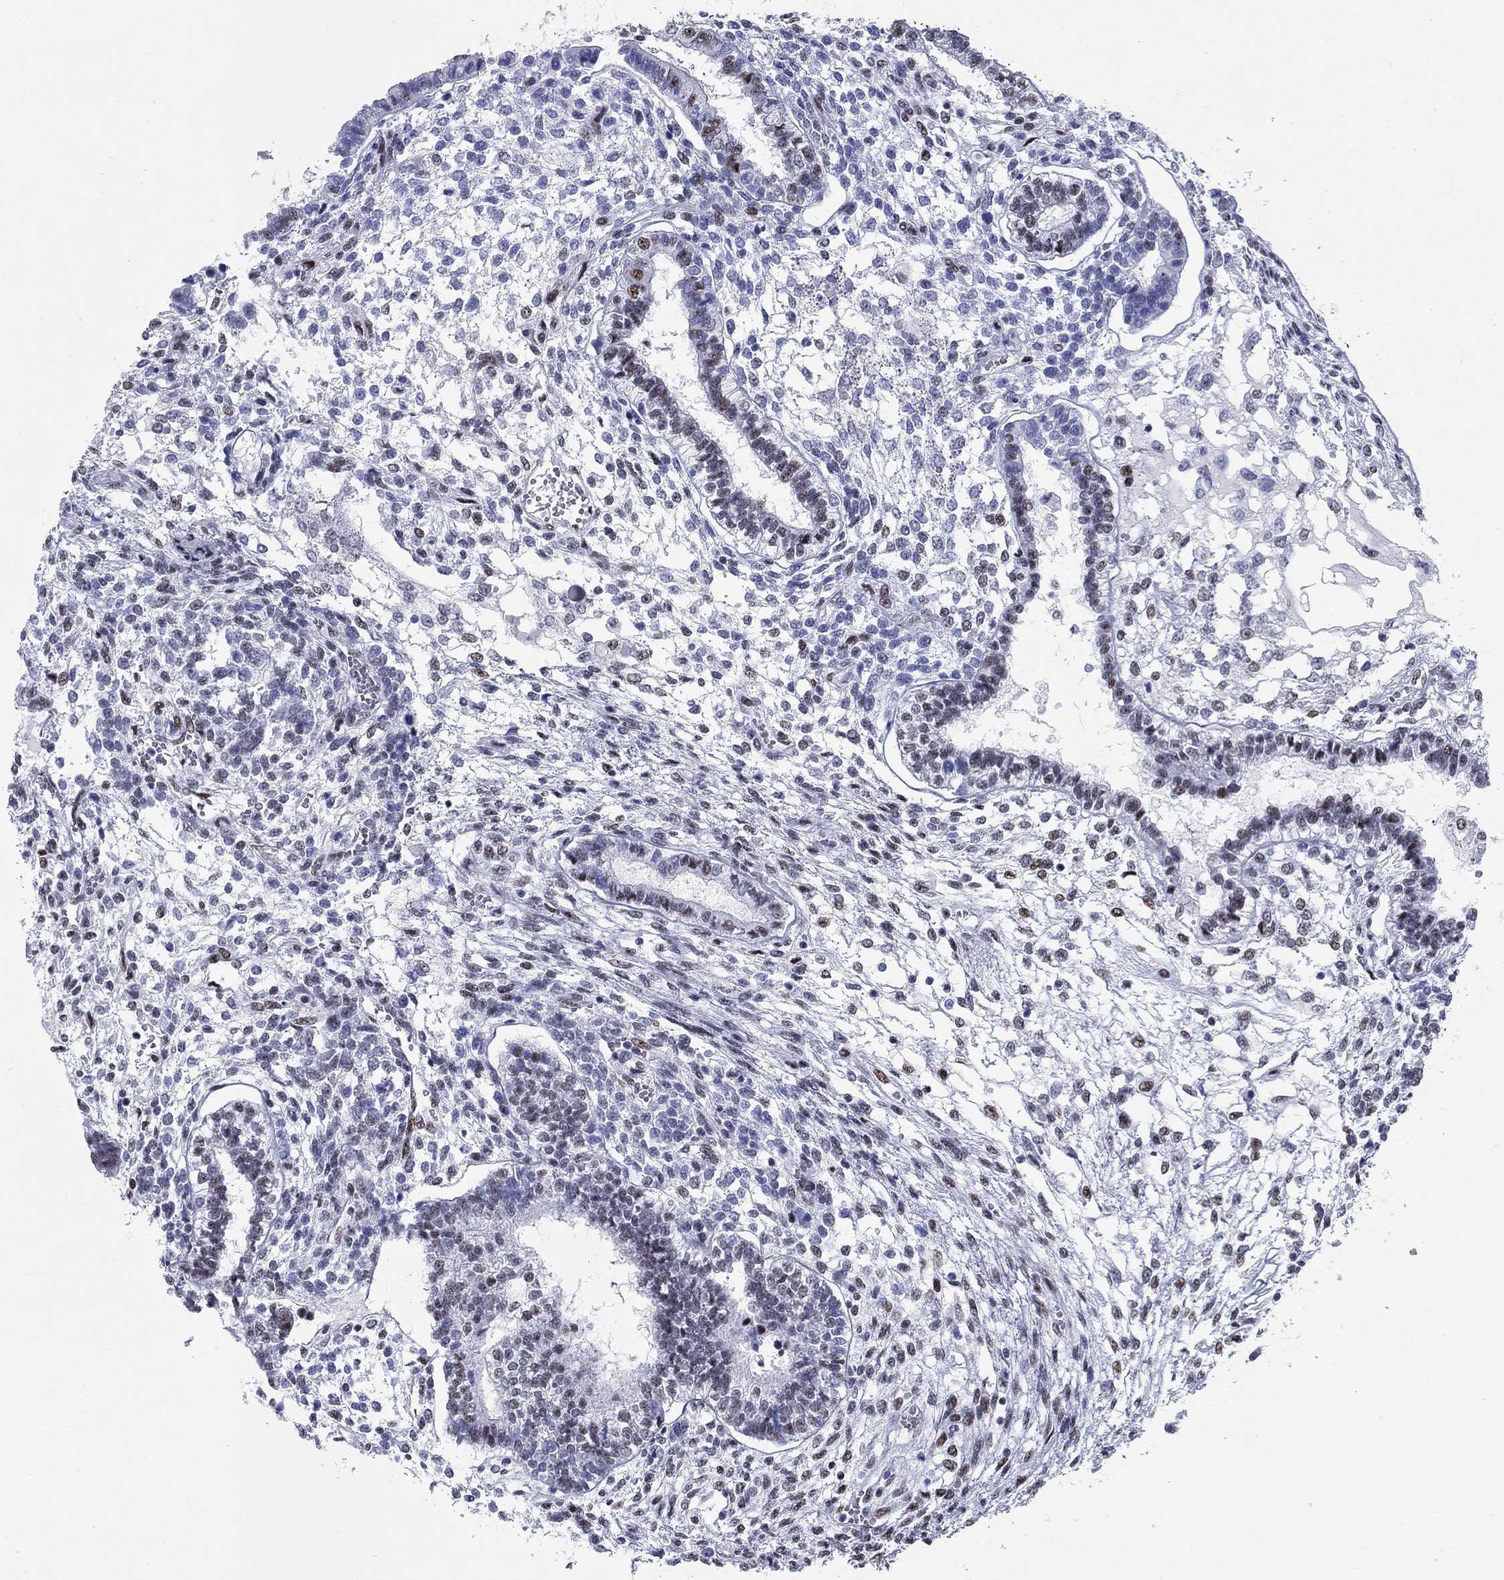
{"staining": {"intensity": "moderate", "quantity": "<25%", "location": "nuclear"}, "tissue": "testis cancer", "cell_type": "Tumor cells", "image_type": "cancer", "snomed": [{"axis": "morphology", "description": "Carcinoma, Embryonal, NOS"}, {"axis": "topography", "description": "Testis"}], "caption": "DAB immunohistochemical staining of embryonal carcinoma (testis) demonstrates moderate nuclear protein staining in approximately <25% of tumor cells.", "gene": "ASF1B", "patient": {"sex": "male", "age": 37}}